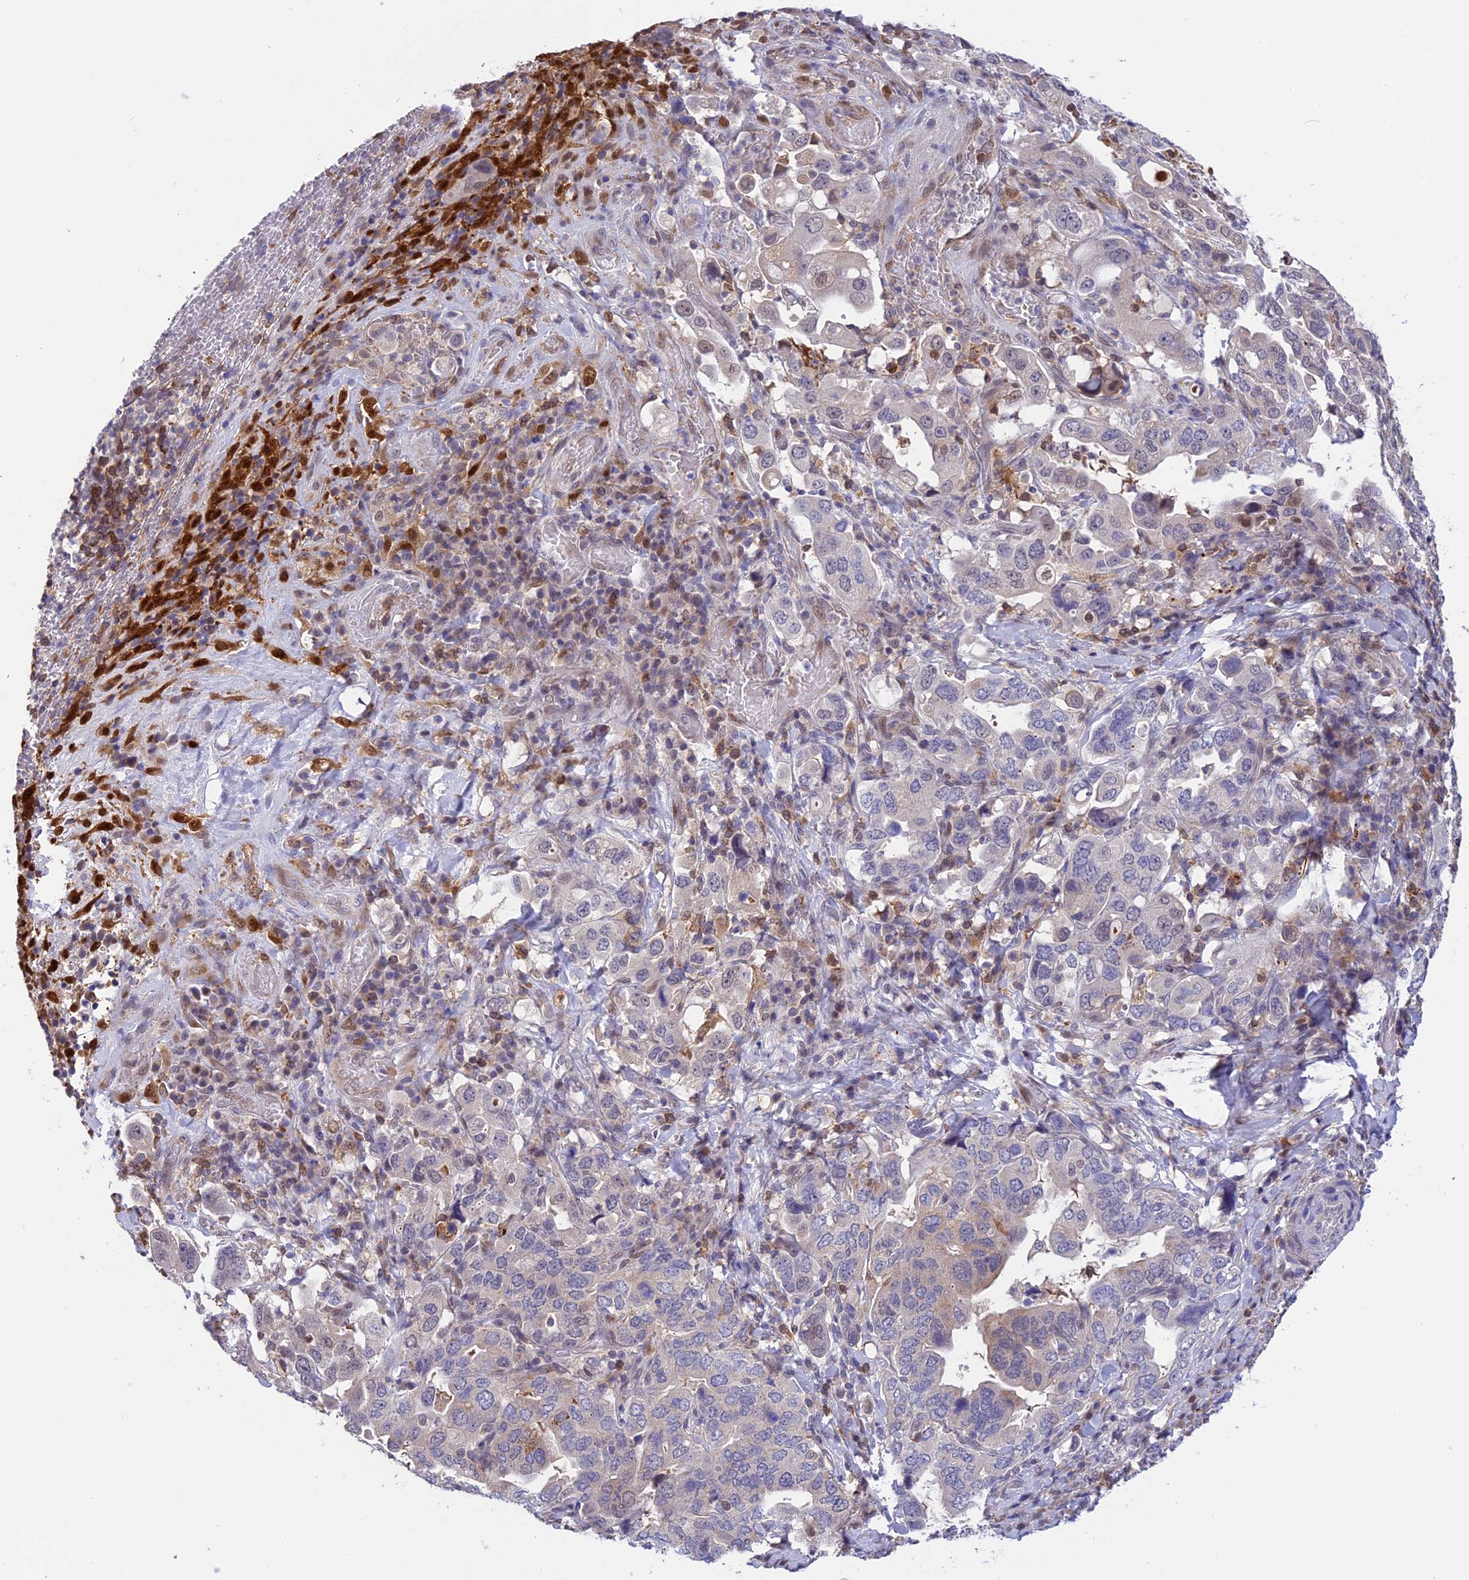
{"staining": {"intensity": "weak", "quantity": "<25%", "location": "cytoplasmic/membranous,nuclear"}, "tissue": "stomach cancer", "cell_type": "Tumor cells", "image_type": "cancer", "snomed": [{"axis": "morphology", "description": "Adenocarcinoma, NOS"}, {"axis": "topography", "description": "Stomach, upper"}], "caption": "Immunohistochemistry image of neoplastic tissue: stomach cancer (adenocarcinoma) stained with DAB shows no significant protein expression in tumor cells. The staining is performed using DAB brown chromogen with nuclei counter-stained in using hematoxylin.", "gene": "KCTD14", "patient": {"sex": "male", "age": 62}}